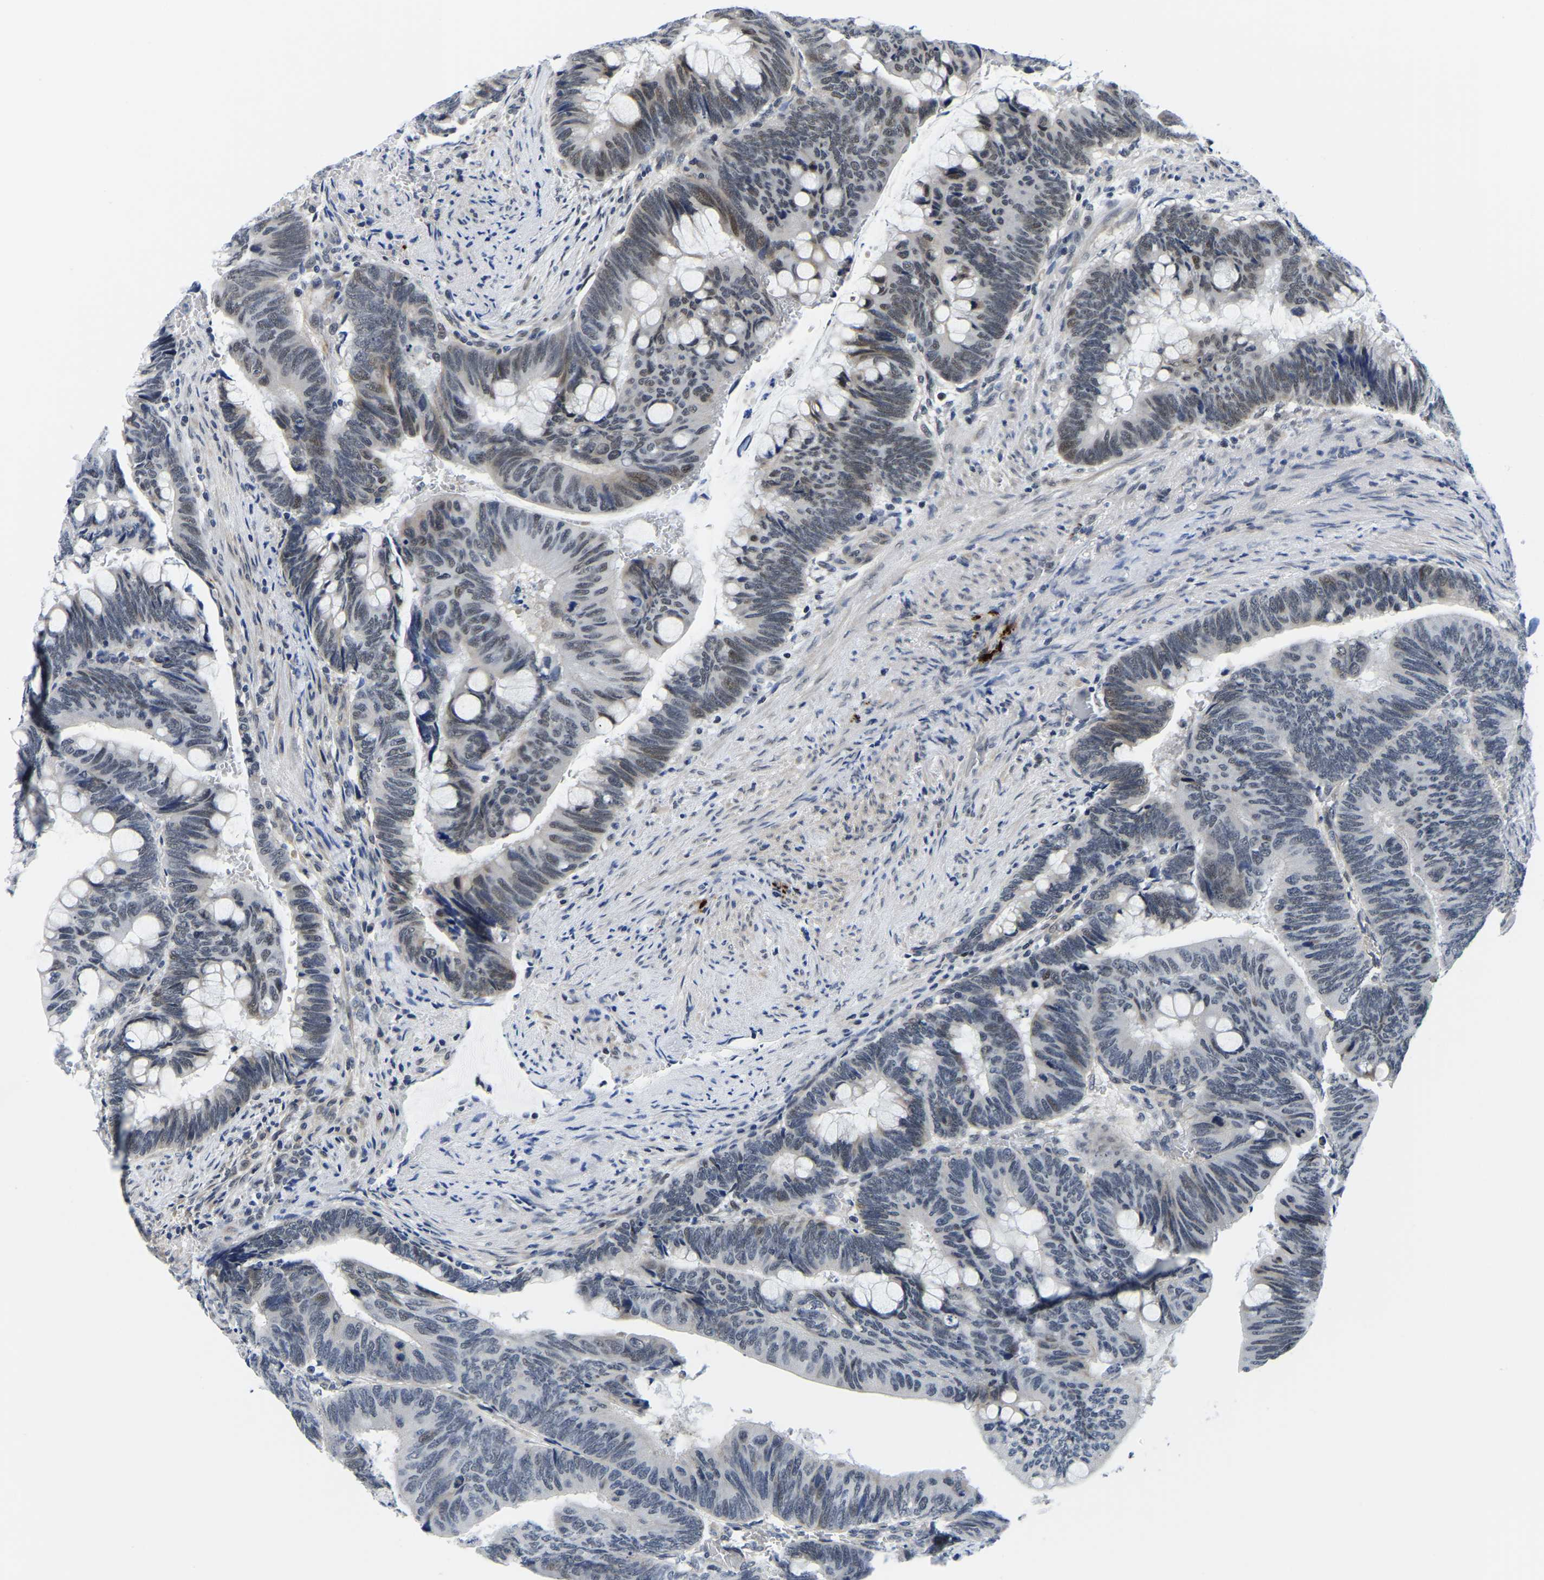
{"staining": {"intensity": "moderate", "quantity": "<25%", "location": "nuclear"}, "tissue": "colorectal cancer", "cell_type": "Tumor cells", "image_type": "cancer", "snomed": [{"axis": "morphology", "description": "Normal tissue, NOS"}, {"axis": "morphology", "description": "Adenocarcinoma, NOS"}, {"axis": "topography", "description": "Rectum"}, {"axis": "topography", "description": "Peripheral nerve tissue"}], "caption": "Colorectal cancer stained with DAB (3,3'-diaminobenzidine) immunohistochemistry (IHC) demonstrates low levels of moderate nuclear positivity in approximately <25% of tumor cells.", "gene": "POLDIP3", "patient": {"sex": "male", "age": 92}}